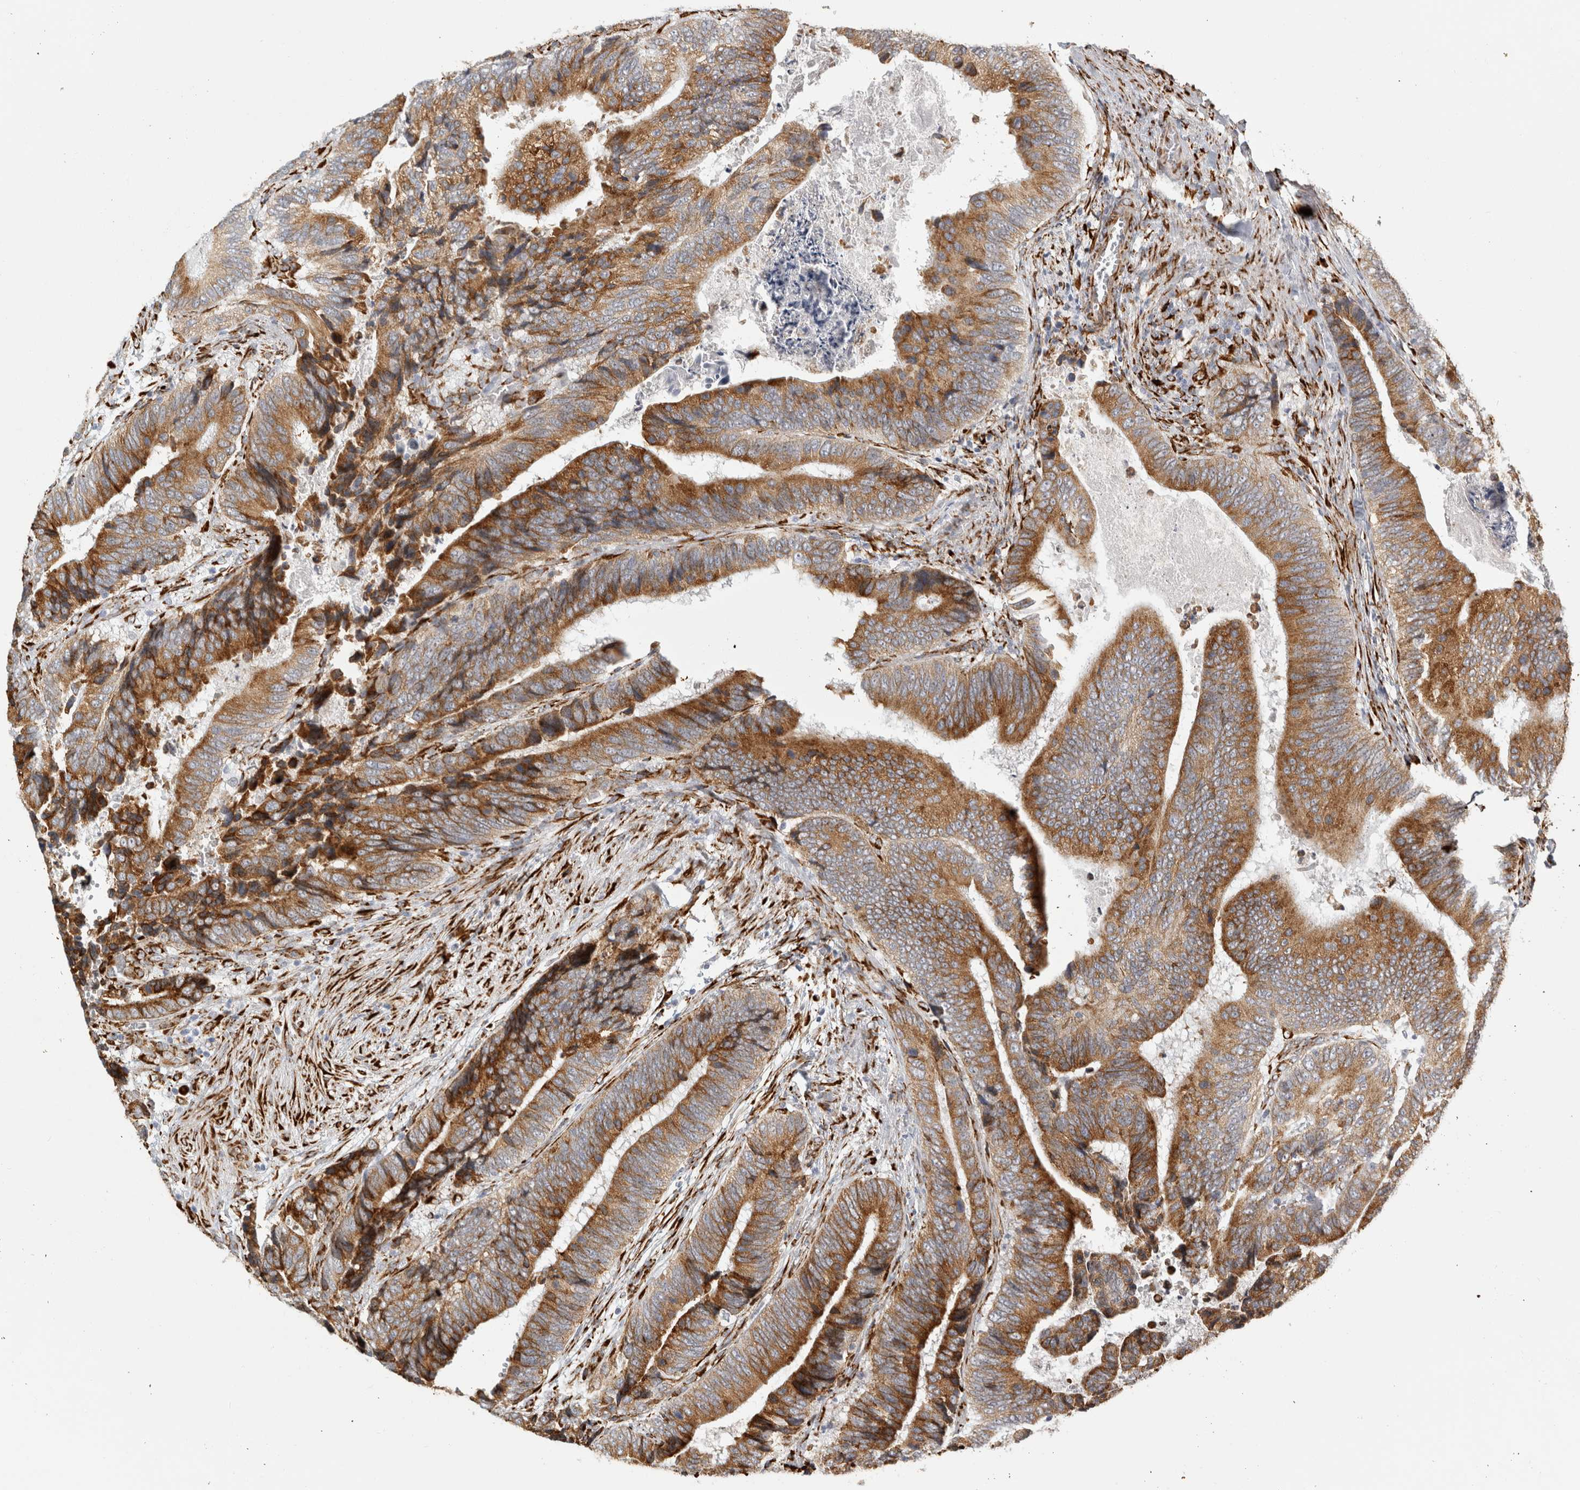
{"staining": {"intensity": "moderate", "quantity": ">75%", "location": "cytoplasmic/membranous"}, "tissue": "colorectal cancer", "cell_type": "Tumor cells", "image_type": "cancer", "snomed": [{"axis": "morphology", "description": "Inflammation, NOS"}, {"axis": "morphology", "description": "Adenocarcinoma, NOS"}, {"axis": "topography", "description": "Colon"}], "caption": "This image displays colorectal adenocarcinoma stained with immunohistochemistry to label a protein in brown. The cytoplasmic/membranous of tumor cells show moderate positivity for the protein. Nuclei are counter-stained blue.", "gene": "OSTN", "patient": {"sex": "male", "age": 72}}